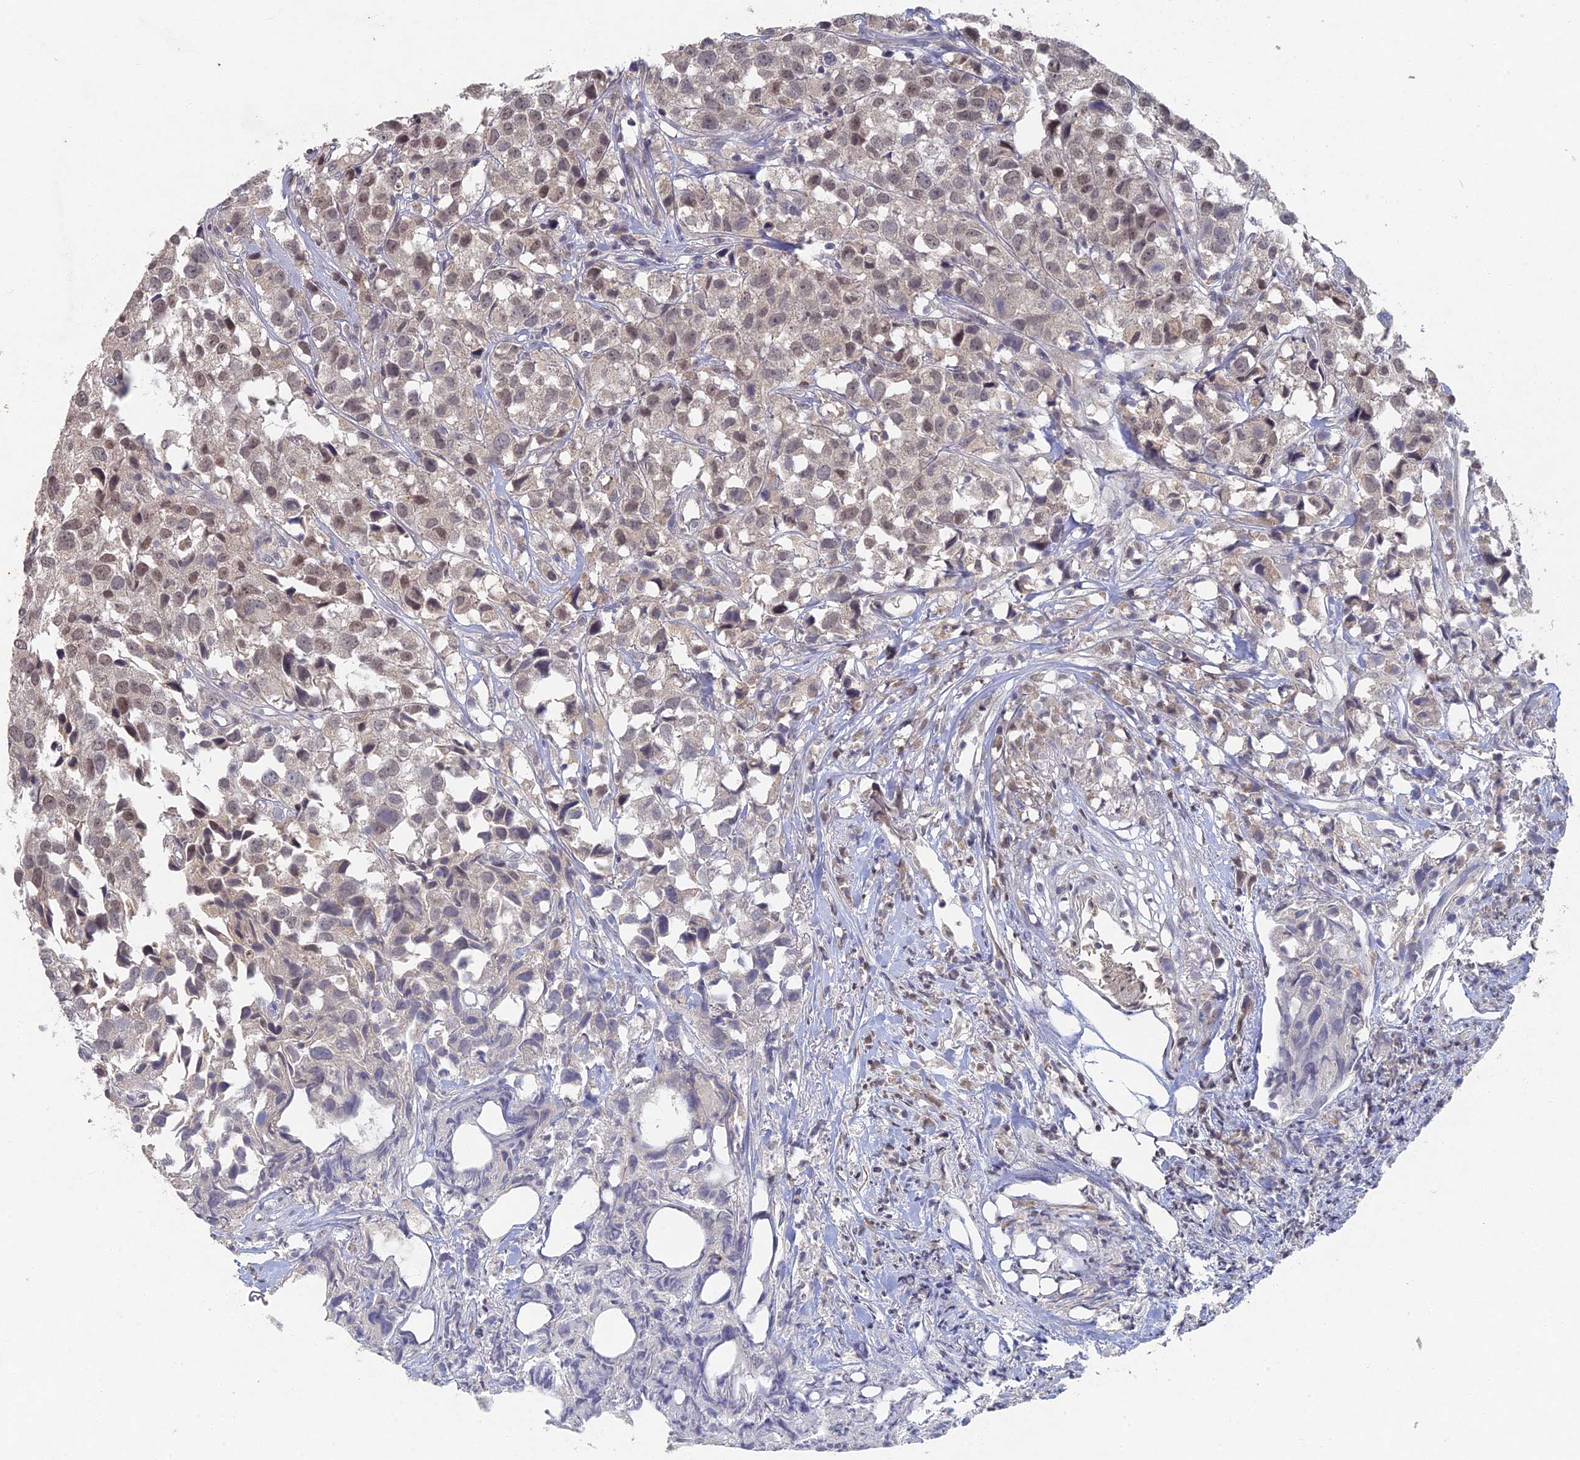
{"staining": {"intensity": "moderate", "quantity": "<25%", "location": "cytoplasmic/membranous,nuclear"}, "tissue": "urothelial cancer", "cell_type": "Tumor cells", "image_type": "cancer", "snomed": [{"axis": "morphology", "description": "Urothelial carcinoma, High grade"}, {"axis": "topography", "description": "Urinary bladder"}], "caption": "Immunohistochemical staining of high-grade urothelial carcinoma exhibits moderate cytoplasmic/membranous and nuclear protein positivity in approximately <25% of tumor cells.", "gene": "GNA15", "patient": {"sex": "female", "age": 75}}